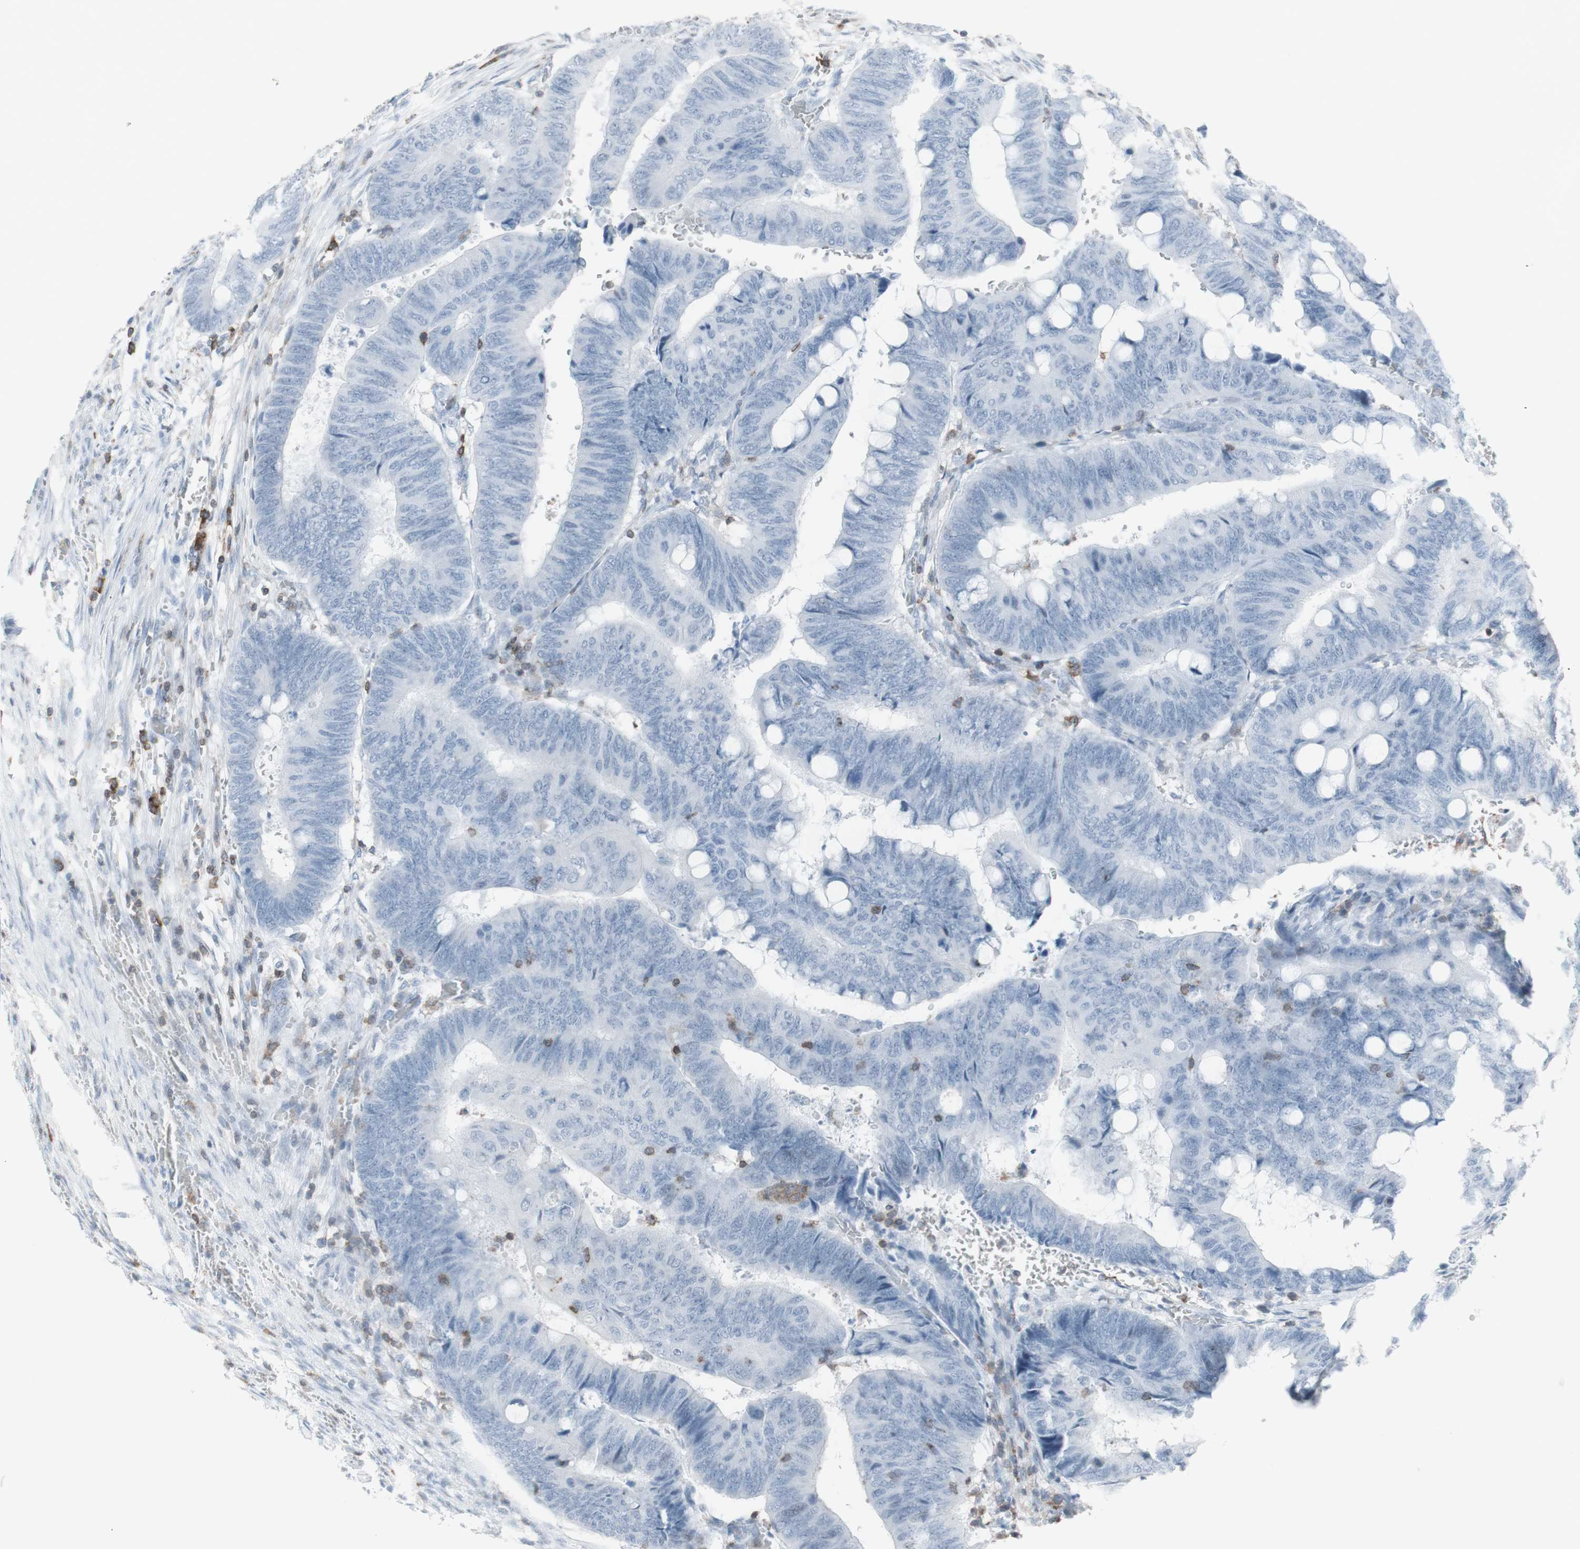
{"staining": {"intensity": "negative", "quantity": "none", "location": "none"}, "tissue": "colorectal cancer", "cell_type": "Tumor cells", "image_type": "cancer", "snomed": [{"axis": "morphology", "description": "Normal tissue, NOS"}, {"axis": "morphology", "description": "Adenocarcinoma, NOS"}, {"axis": "topography", "description": "Rectum"}, {"axis": "topography", "description": "Peripheral nerve tissue"}], "caption": "High magnification brightfield microscopy of colorectal adenocarcinoma stained with DAB (brown) and counterstained with hematoxylin (blue): tumor cells show no significant expression.", "gene": "NRG1", "patient": {"sex": "male", "age": 92}}